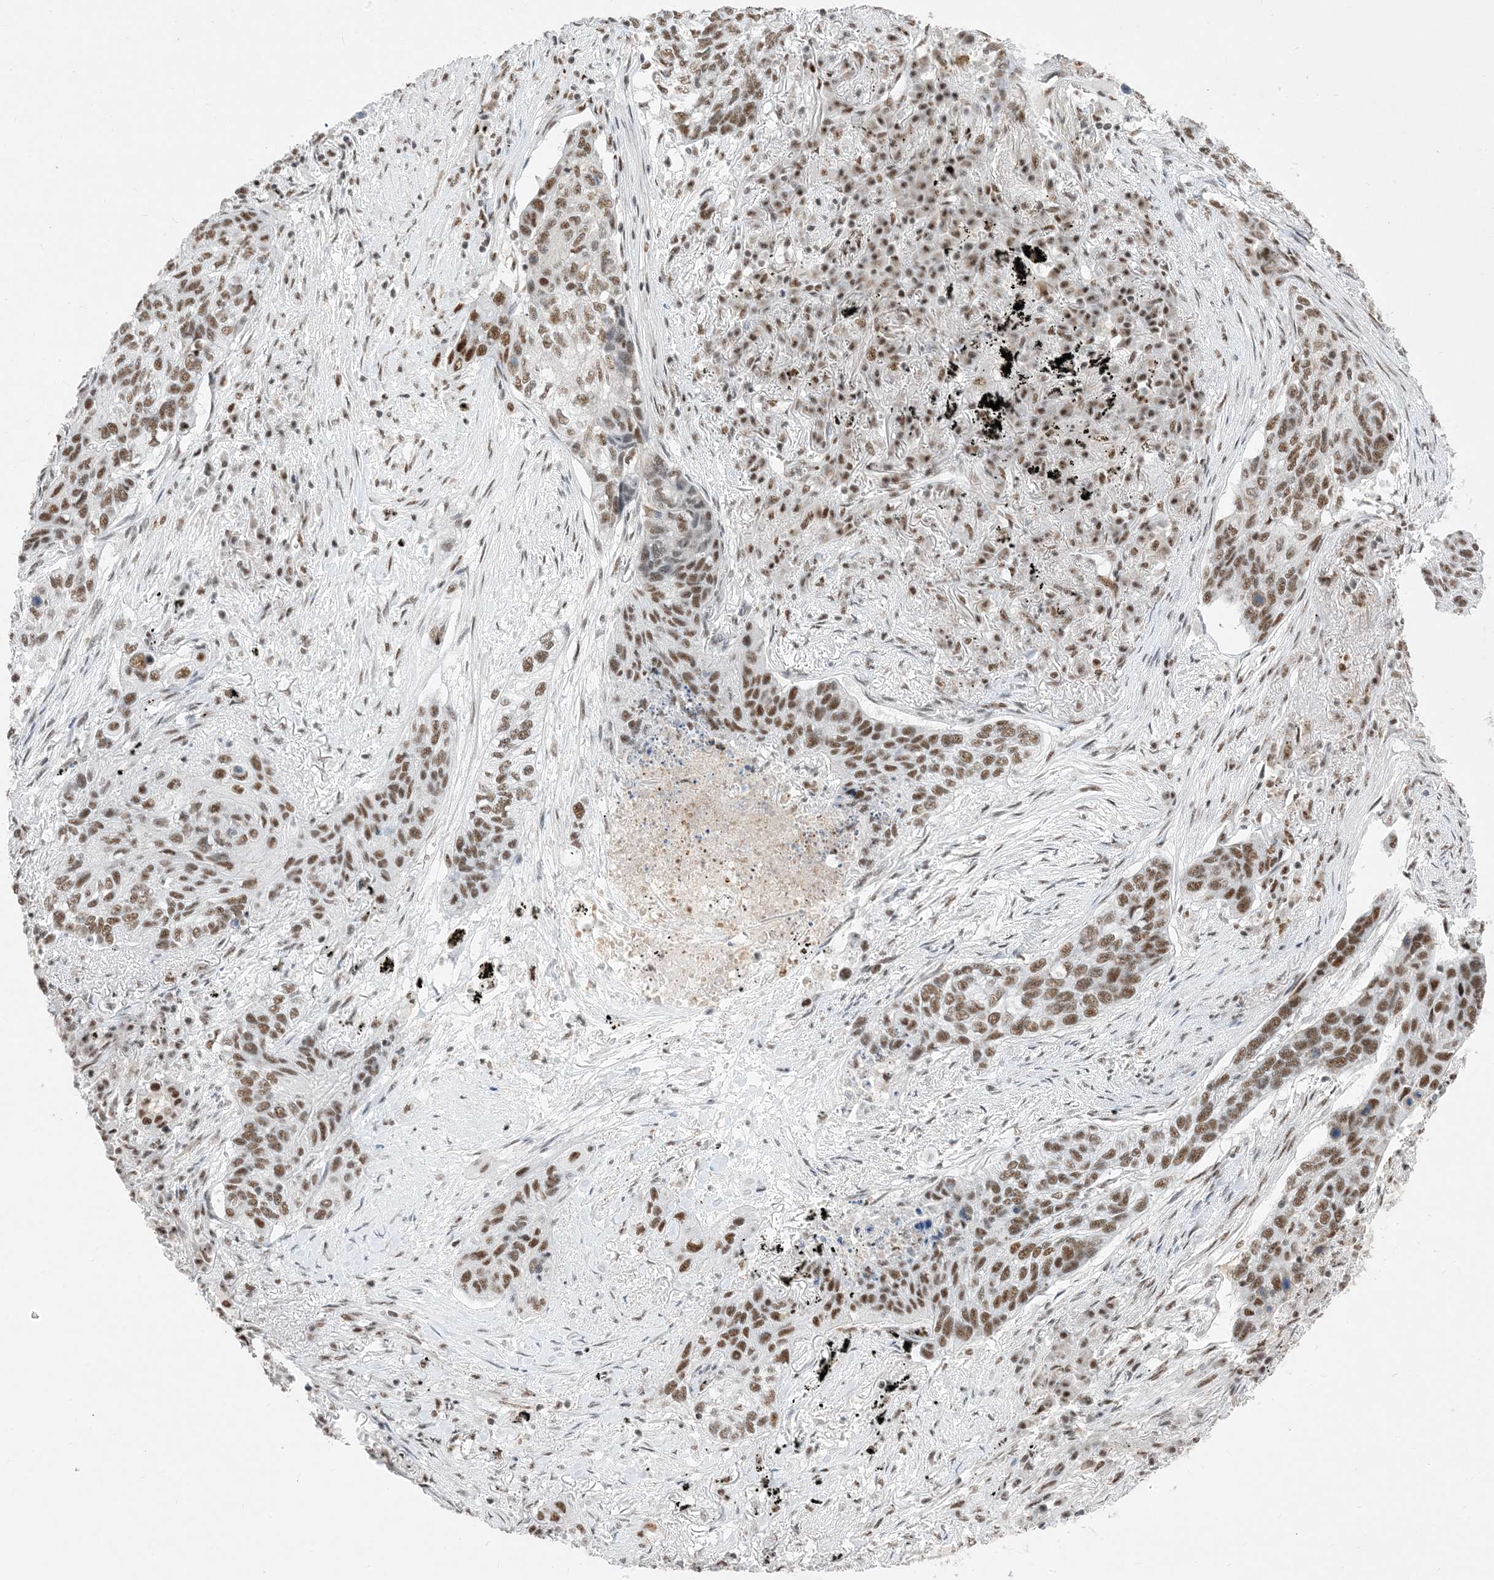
{"staining": {"intensity": "moderate", "quantity": ">75%", "location": "nuclear"}, "tissue": "lung cancer", "cell_type": "Tumor cells", "image_type": "cancer", "snomed": [{"axis": "morphology", "description": "Squamous cell carcinoma, NOS"}, {"axis": "topography", "description": "Lung"}], "caption": "Approximately >75% of tumor cells in human lung cancer exhibit moderate nuclear protein expression as visualized by brown immunohistochemical staining.", "gene": "SF3A3", "patient": {"sex": "female", "age": 63}}